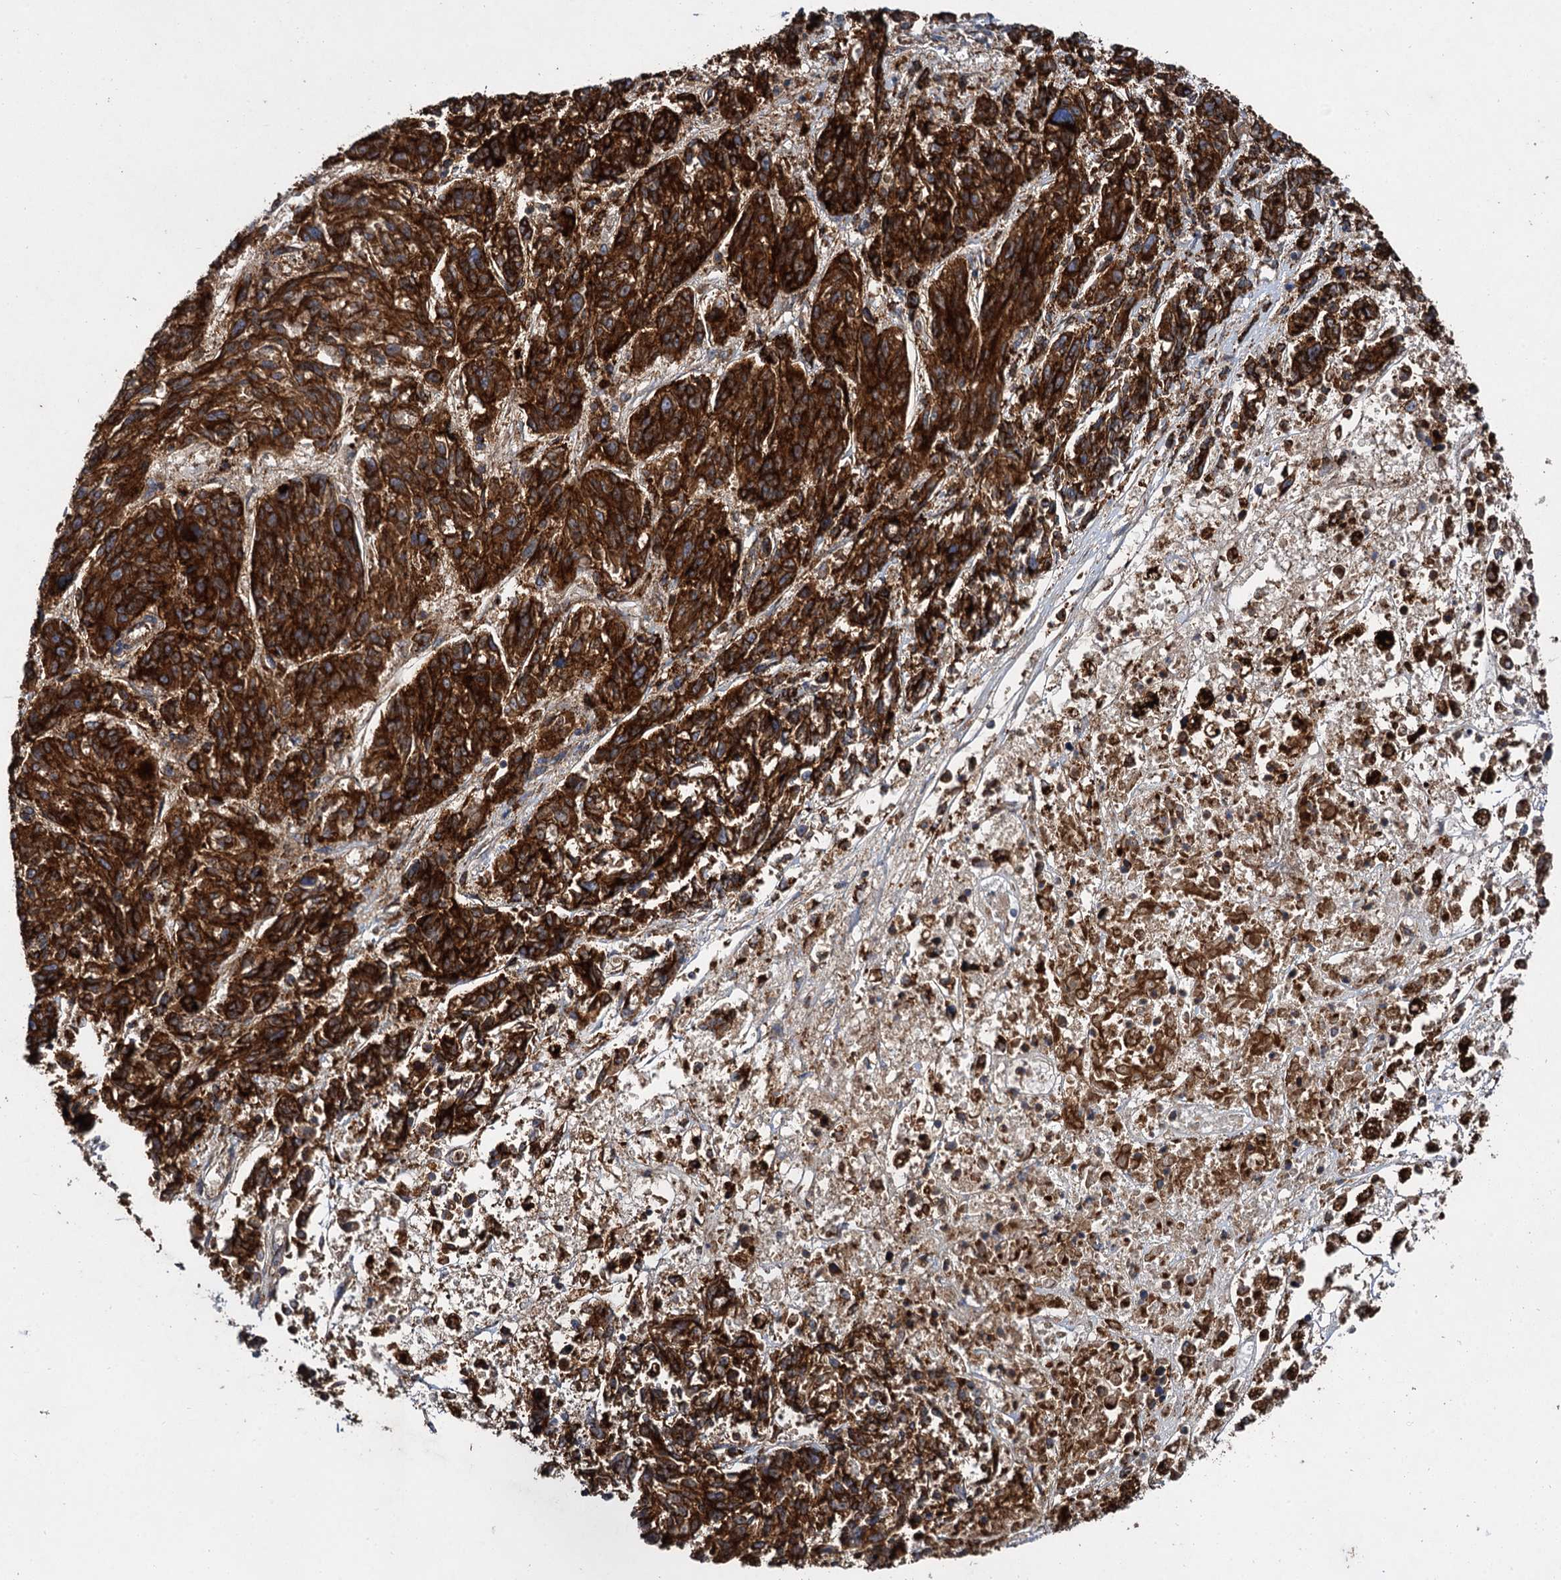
{"staining": {"intensity": "strong", "quantity": ">75%", "location": "cytoplasmic/membranous"}, "tissue": "melanoma", "cell_type": "Tumor cells", "image_type": "cancer", "snomed": [{"axis": "morphology", "description": "Malignant melanoma, NOS"}, {"axis": "topography", "description": "Skin"}], "caption": "Immunohistochemistry (DAB) staining of melanoma reveals strong cytoplasmic/membranous protein positivity in about >75% of tumor cells.", "gene": "GBA1", "patient": {"sex": "male", "age": 53}}